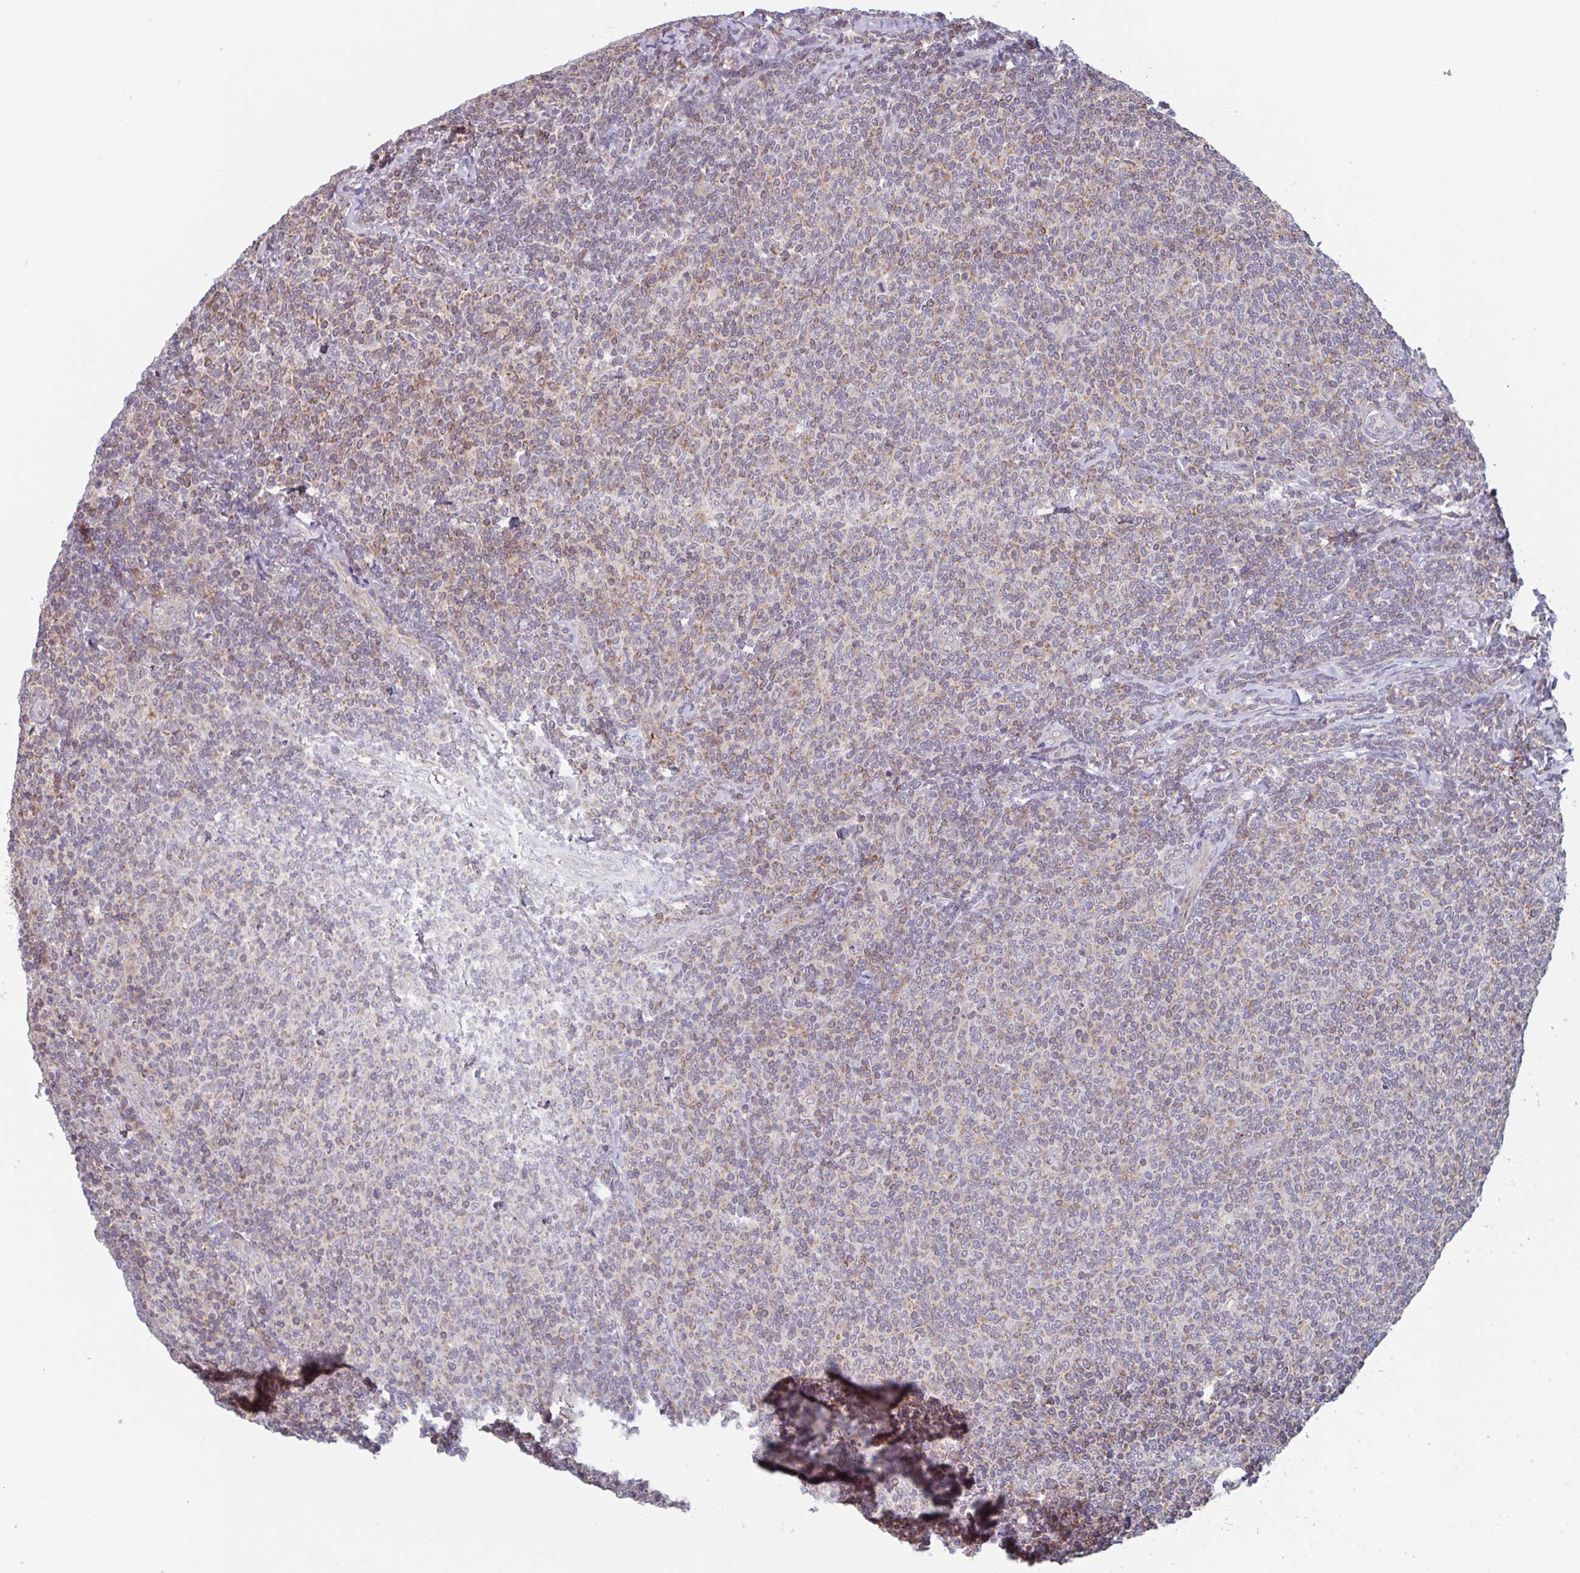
{"staining": {"intensity": "moderate", "quantity": "<25%", "location": "cytoplasmic/membranous"}, "tissue": "lymphoma", "cell_type": "Tumor cells", "image_type": "cancer", "snomed": [{"axis": "morphology", "description": "Malignant lymphoma, non-Hodgkin's type, Low grade"}, {"axis": "topography", "description": "Lymph node"}], "caption": "This histopathology image reveals lymphoma stained with immunohistochemistry (IHC) to label a protein in brown. The cytoplasmic/membranous of tumor cells show moderate positivity for the protein. Nuclei are counter-stained blue.", "gene": "SURF1", "patient": {"sex": "male", "age": 52}}